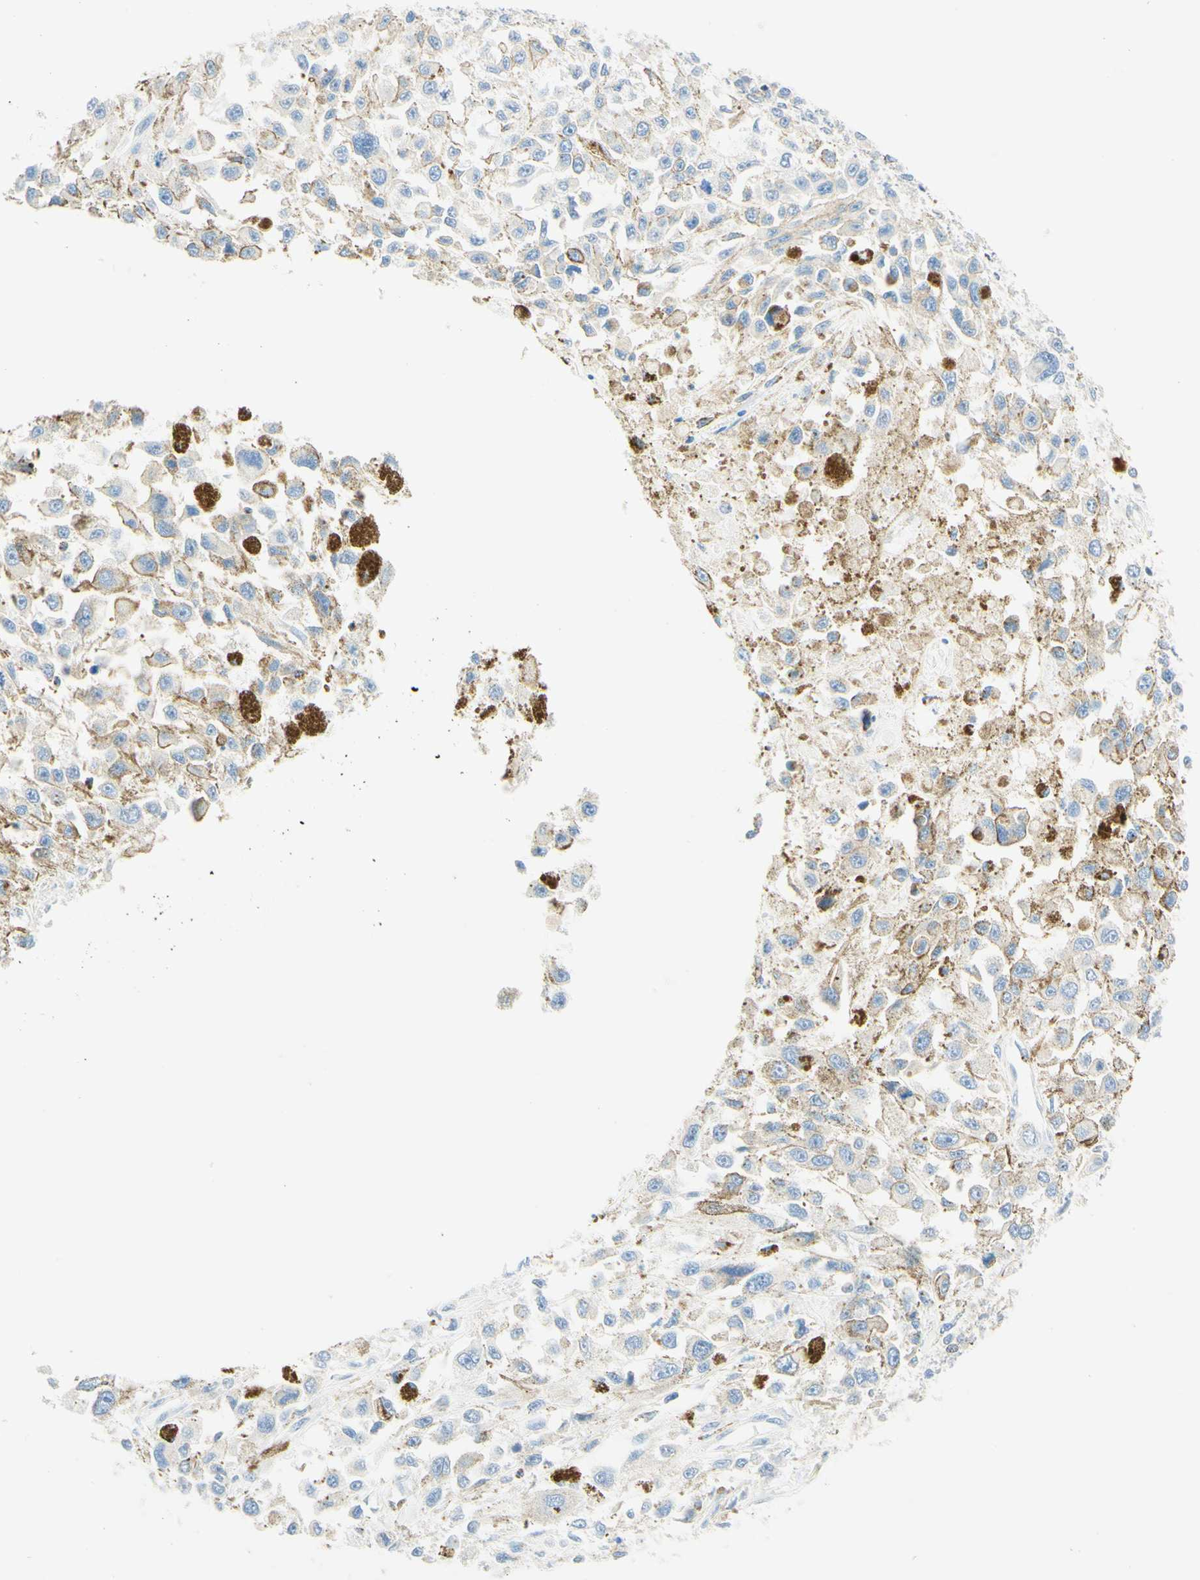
{"staining": {"intensity": "negative", "quantity": "none", "location": "none"}, "tissue": "melanoma", "cell_type": "Tumor cells", "image_type": "cancer", "snomed": [{"axis": "morphology", "description": "Malignant melanoma, Metastatic site"}, {"axis": "topography", "description": "Lymph node"}], "caption": "A histopathology image of melanoma stained for a protein shows no brown staining in tumor cells.", "gene": "LAT", "patient": {"sex": "male", "age": 59}}